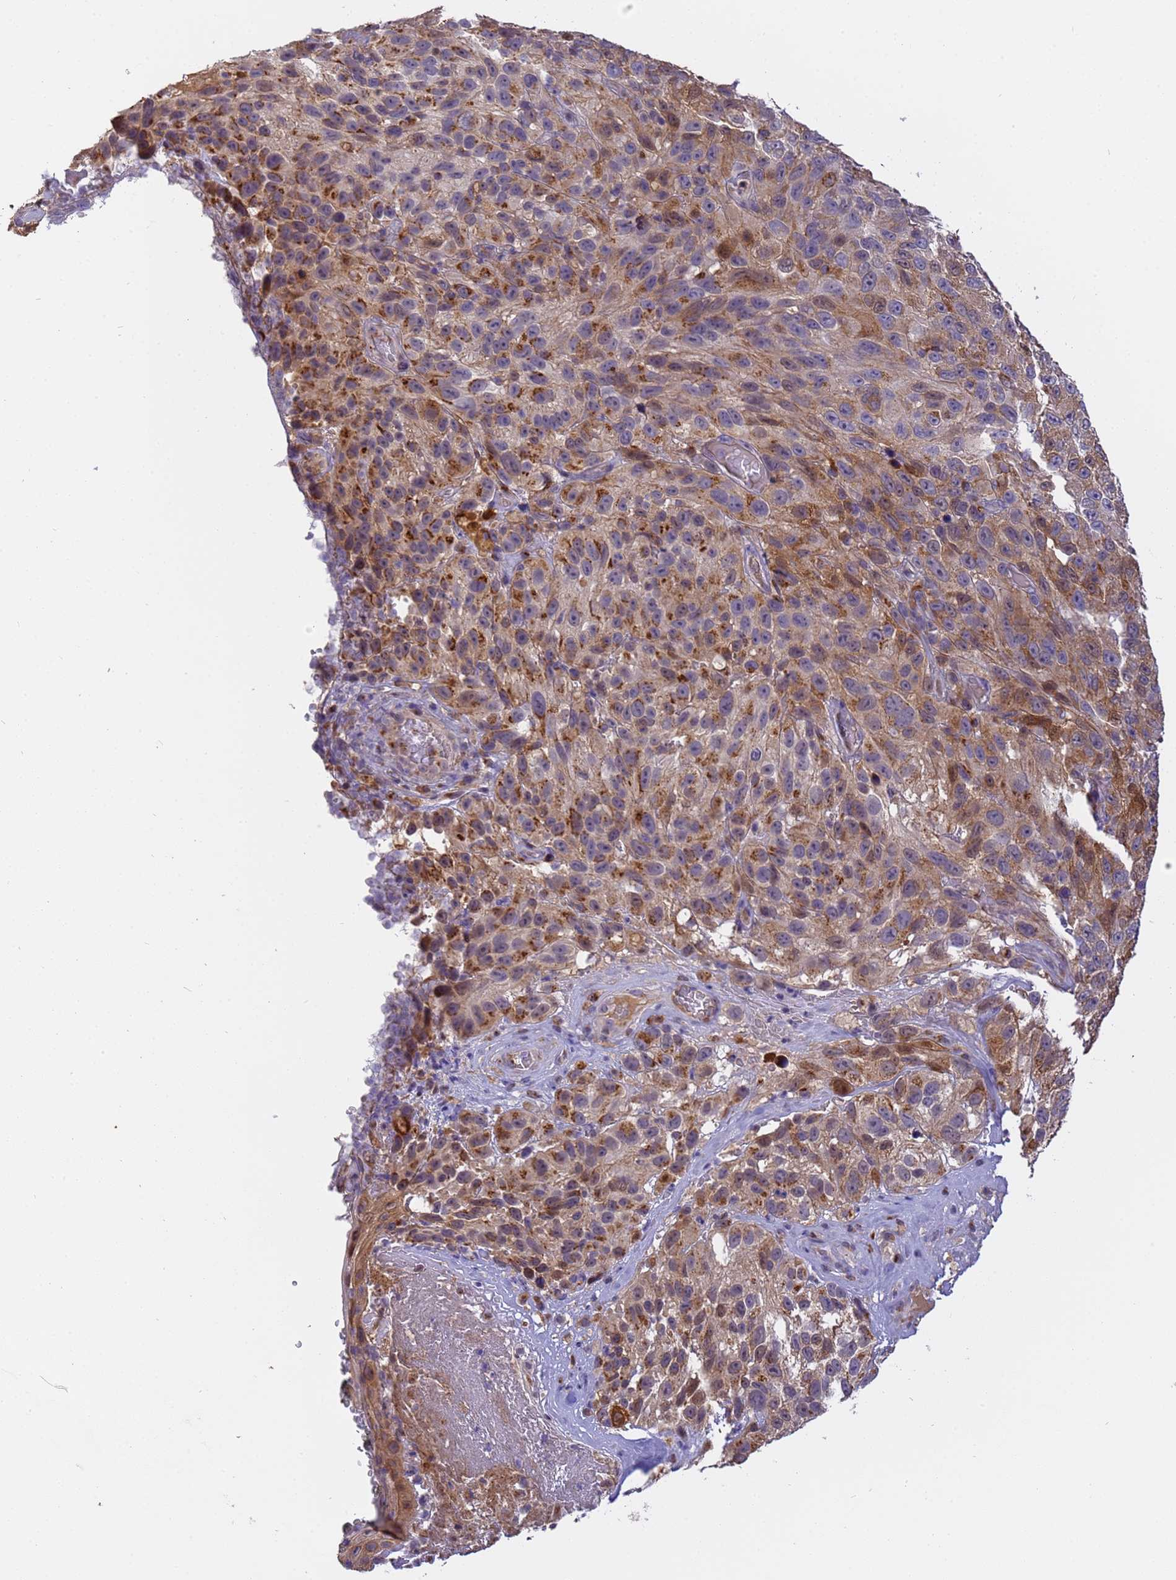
{"staining": {"intensity": "moderate", "quantity": ">75%", "location": "cytoplasmic/membranous"}, "tissue": "melanoma", "cell_type": "Tumor cells", "image_type": "cancer", "snomed": [{"axis": "morphology", "description": "Malignant melanoma, NOS"}, {"axis": "topography", "description": "Skin"}], "caption": "Immunohistochemical staining of melanoma exhibits medium levels of moderate cytoplasmic/membranous protein positivity in approximately >75% of tumor cells.", "gene": "M6PR", "patient": {"sex": "female", "age": 96}}